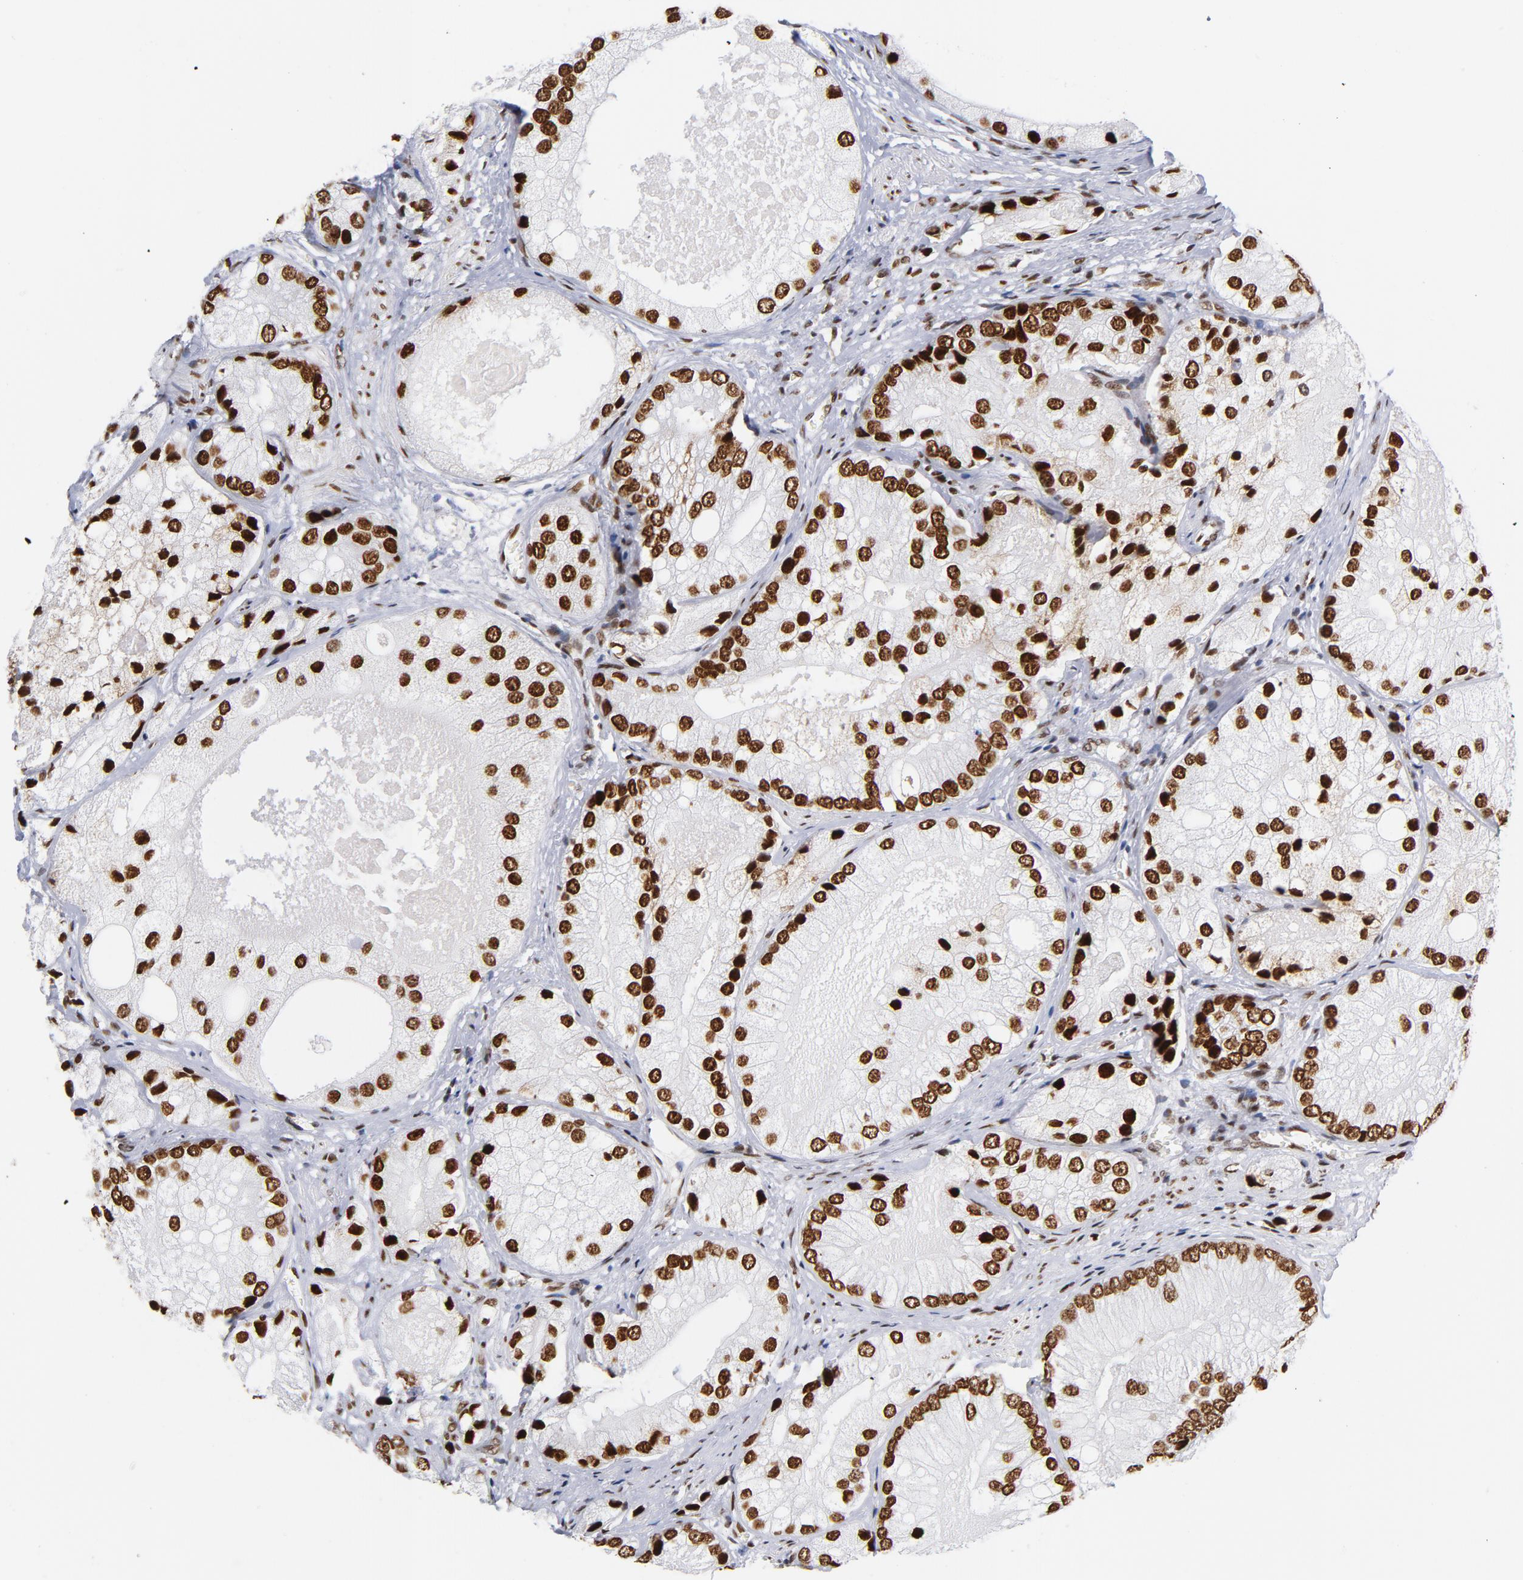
{"staining": {"intensity": "strong", "quantity": ">75%", "location": "cytoplasmic/membranous,nuclear"}, "tissue": "prostate cancer", "cell_type": "Tumor cells", "image_type": "cancer", "snomed": [{"axis": "morphology", "description": "Adenocarcinoma, Low grade"}, {"axis": "topography", "description": "Prostate"}], "caption": "Immunohistochemistry of human adenocarcinoma (low-grade) (prostate) shows high levels of strong cytoplasmic/membranous and nuclear staining in approximately >75% of tumor cells.", "gene": "TOP2B", "patient": {"sex": "male", "age": 69}}